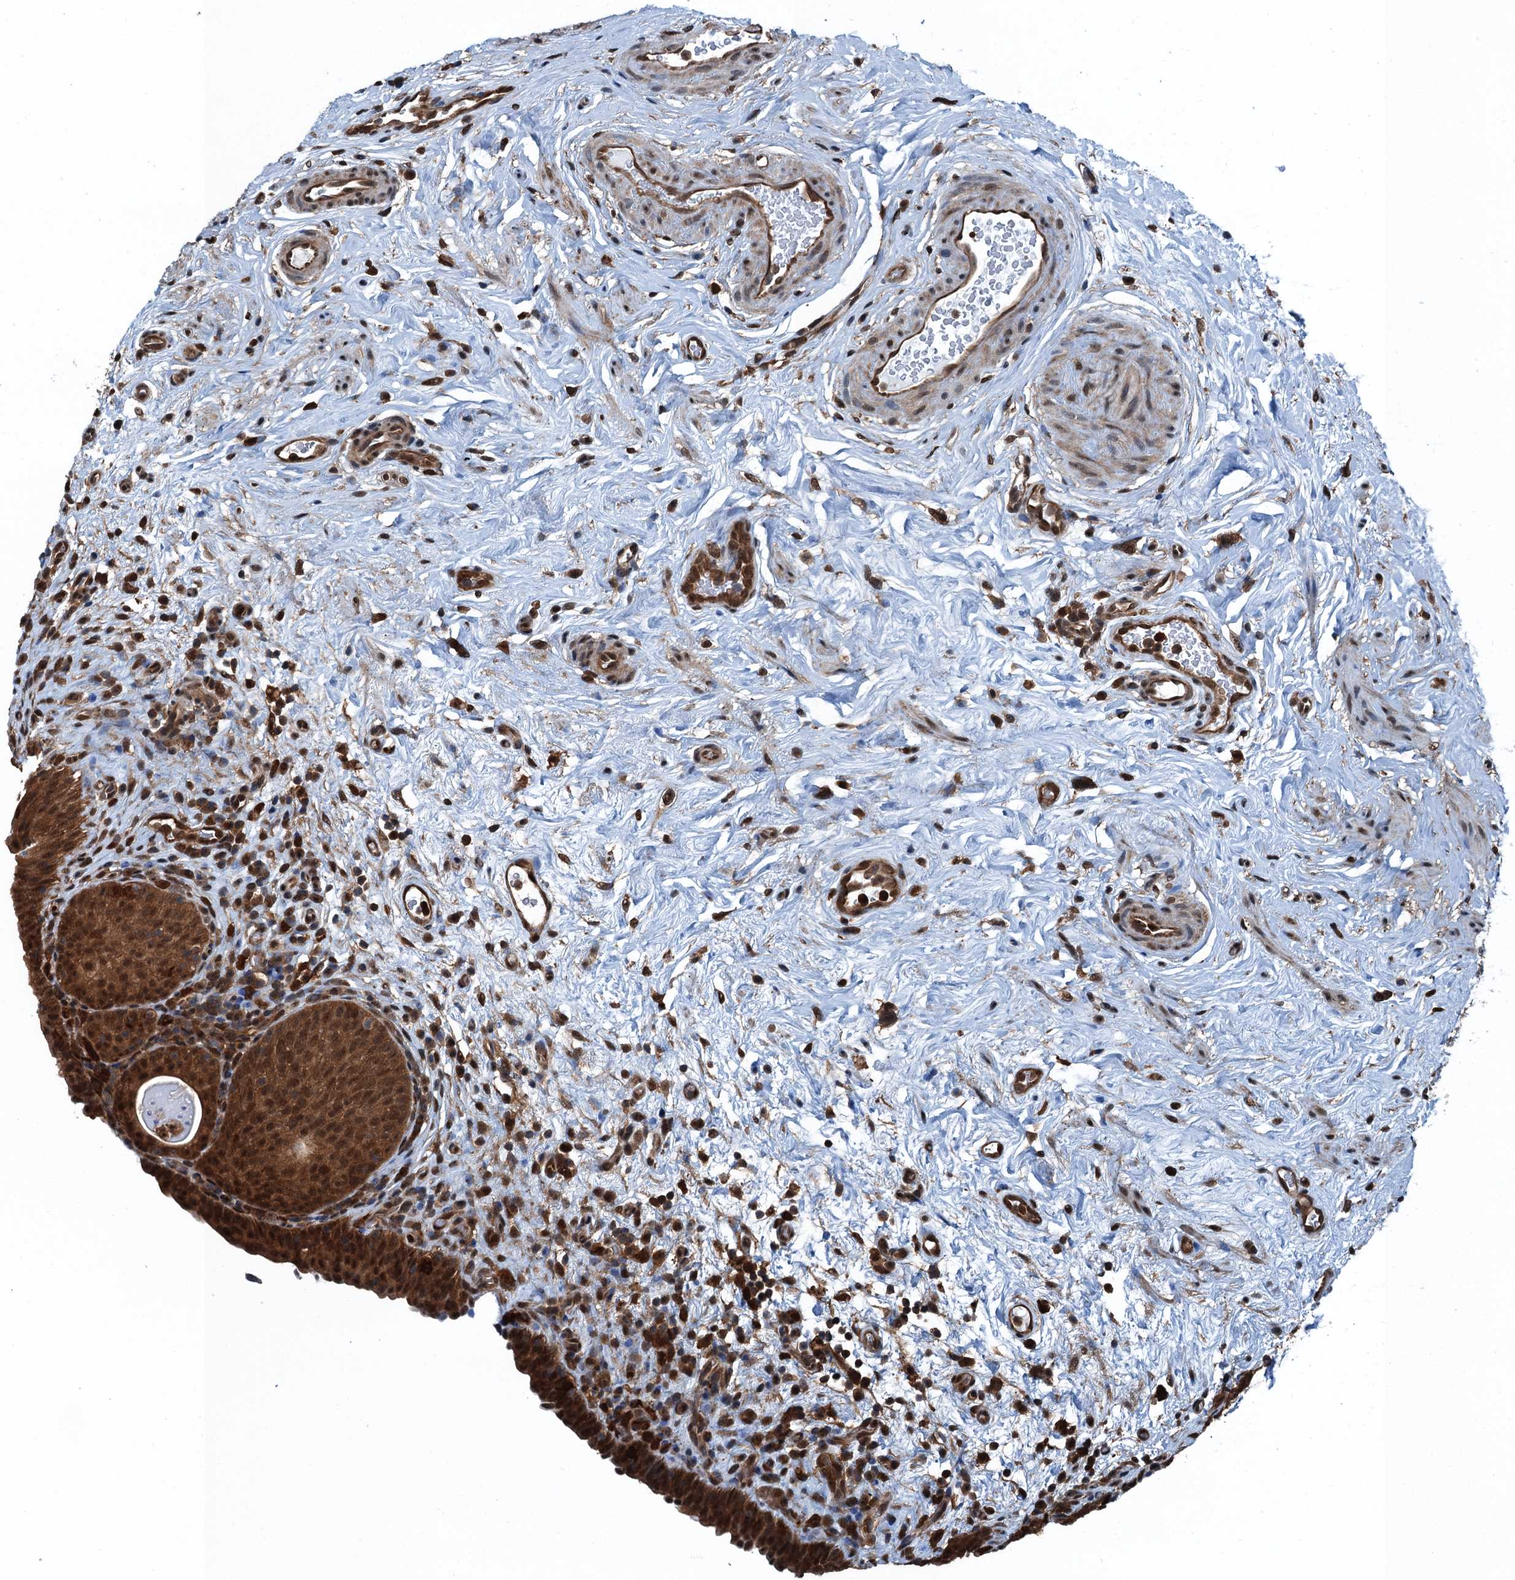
{"staining": {"intensity": "strong", "quantity": "25%-75%", "location": "cytoplasmic/membranous,nuclear"}, "tissue": "urinary bladder", "cell_type": "Urothelial cells", "image_type": "normal", "snomed": [{"axis": "morphology", "description": "Normal tissue, NOS"}, {"axis": "topography", "description": "Urinary bladder"}], "caption": "DAB immunohistochemical staining of unremarkable human urinary bladder exhibits strong cytoplasmic/membranous,nuclear protein positivity in about 25%-75% of urothelial cells.", "gene": "RNH1", "patient": {"sex": "male", "age": 83}}